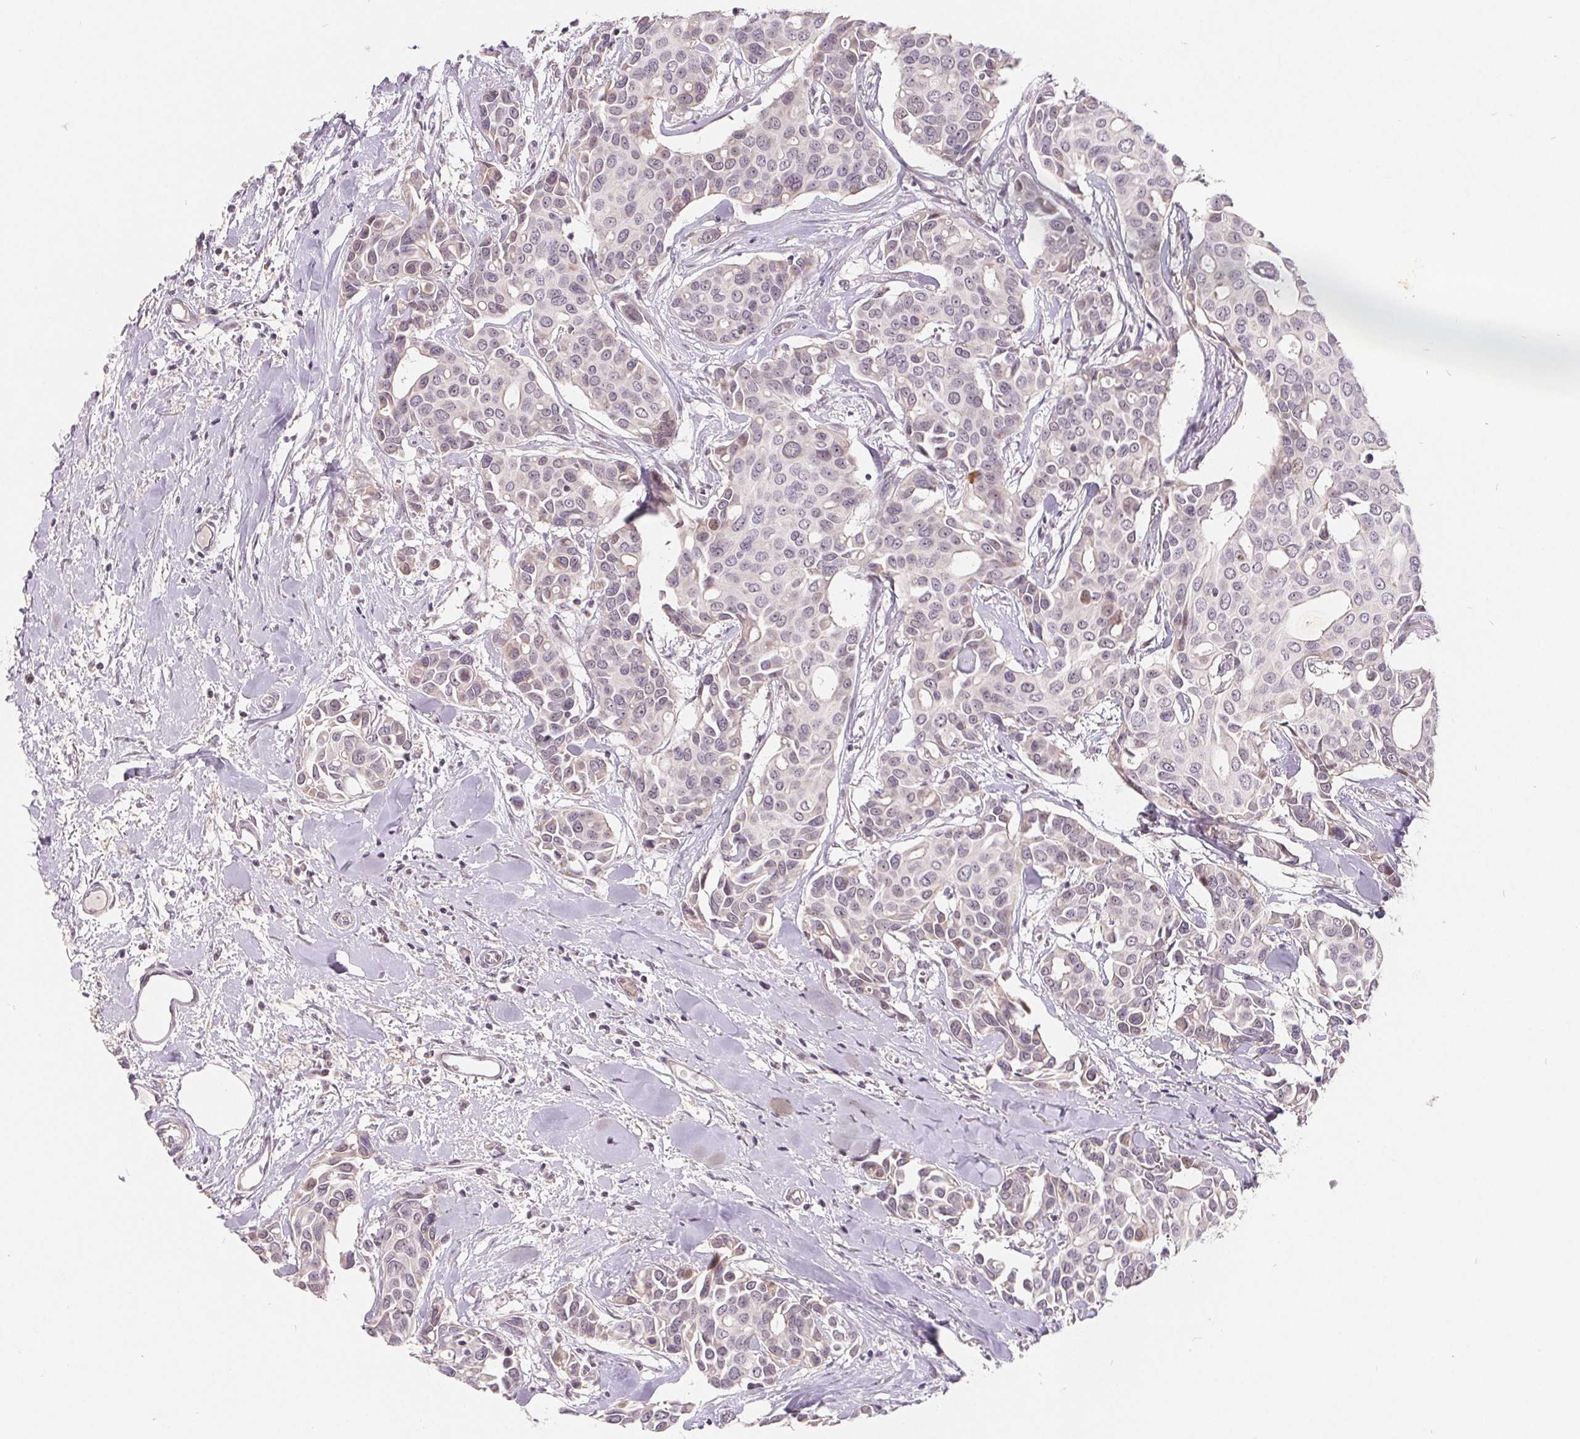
{"staining": {"intensity": "moderate", "quantity": "<25%", "location": "nuclear"}, "tissue": "breast cancer", "cell_type": "Tumor cells", "image_type": "cancer", "snomed": [{"axis": "morphology", "description": "Duct carcinoma"}, {"axis": "topography", "description": "Breast"}], "caption": "Protein expression analysis of breast cancer (invasive ductal carcinoma) shows moderate nuclear positivity in approximately <25% of tumor cells.", "gene": "NRG2", "patient": {"sex": "female", "age": 54}}